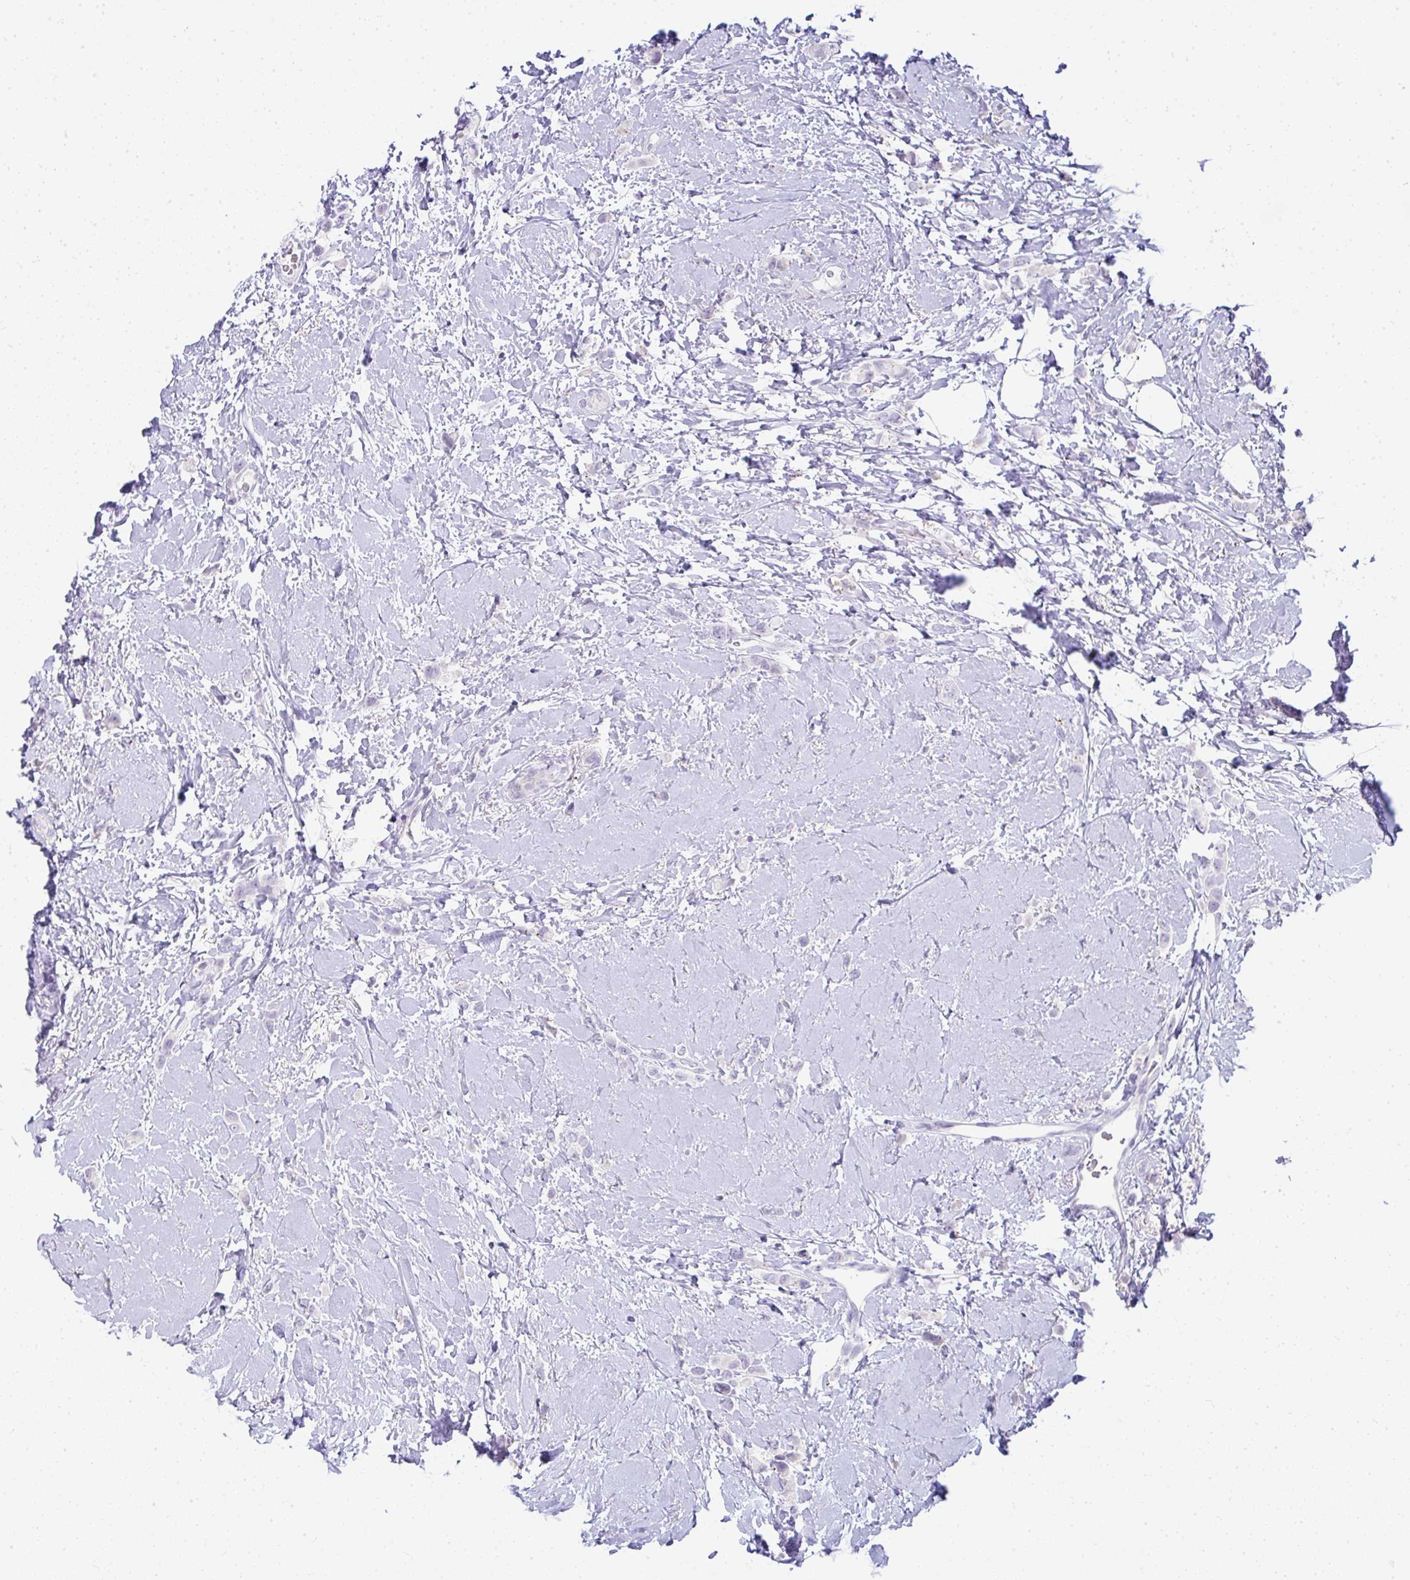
{"staining": {"intensity": "negative", "quantity": "none", "location": "none"}, "tissue": "breast cancer", "cell_type": "Tumor cells", "image_type": "cancer", "snomed": [{"axis": "morphology", "description": "Lobular carcinoma"}, {"axis": "topography", "description": "Breast"}], "caption": "This histopathology image is of breast cancer stained with immunohistochemistry to label a protein in brown with the nuclei are counter-stained blue. There is no staining in tumor cells.", "gene": "VPS4B", "patient": {"sex": "female", "age": 66}}